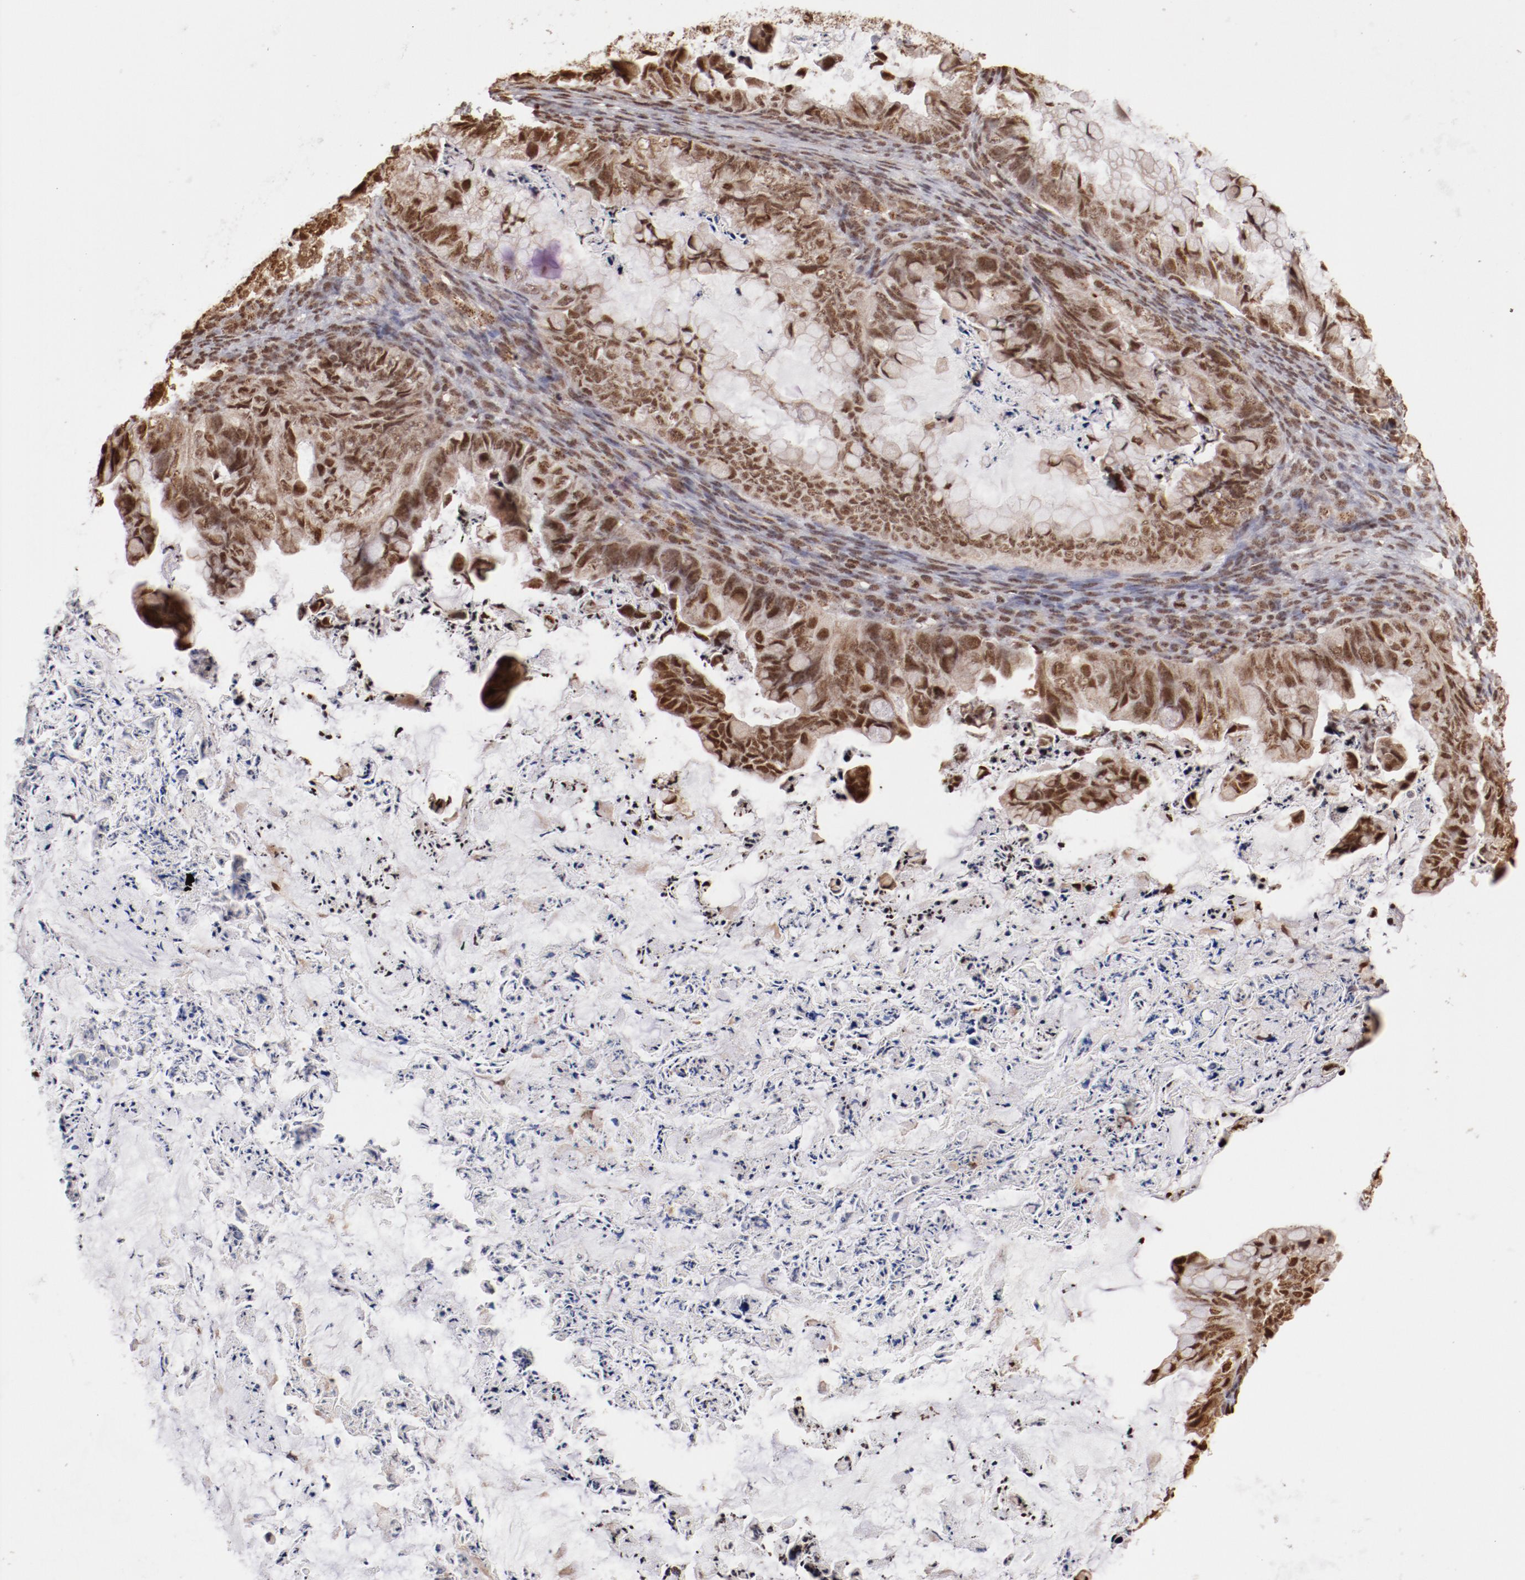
{"staining": {"intensity": "moderate", "quantity": ">75%", "location": "nuclear"}, "tissue": "ovarian cancer", "cell_type": "Tumor cells", "image_type": "cancer", "snomed": [{"axis": "morphology", "description": "Cystadenocarcinoma, mucinous, NOS"}, {"axis": "topography", "description": "Ovary"}], "caption": "Immunohistochemical staining of ovarian cancer displays medium levels of moderate nuclear protein positivity in approximately >75% of tumor cells. The protein is shown in brown color, while the nuclei are stained blue.", "gene": "ABL2", "patient": {"sex": "female", "age": 36}}